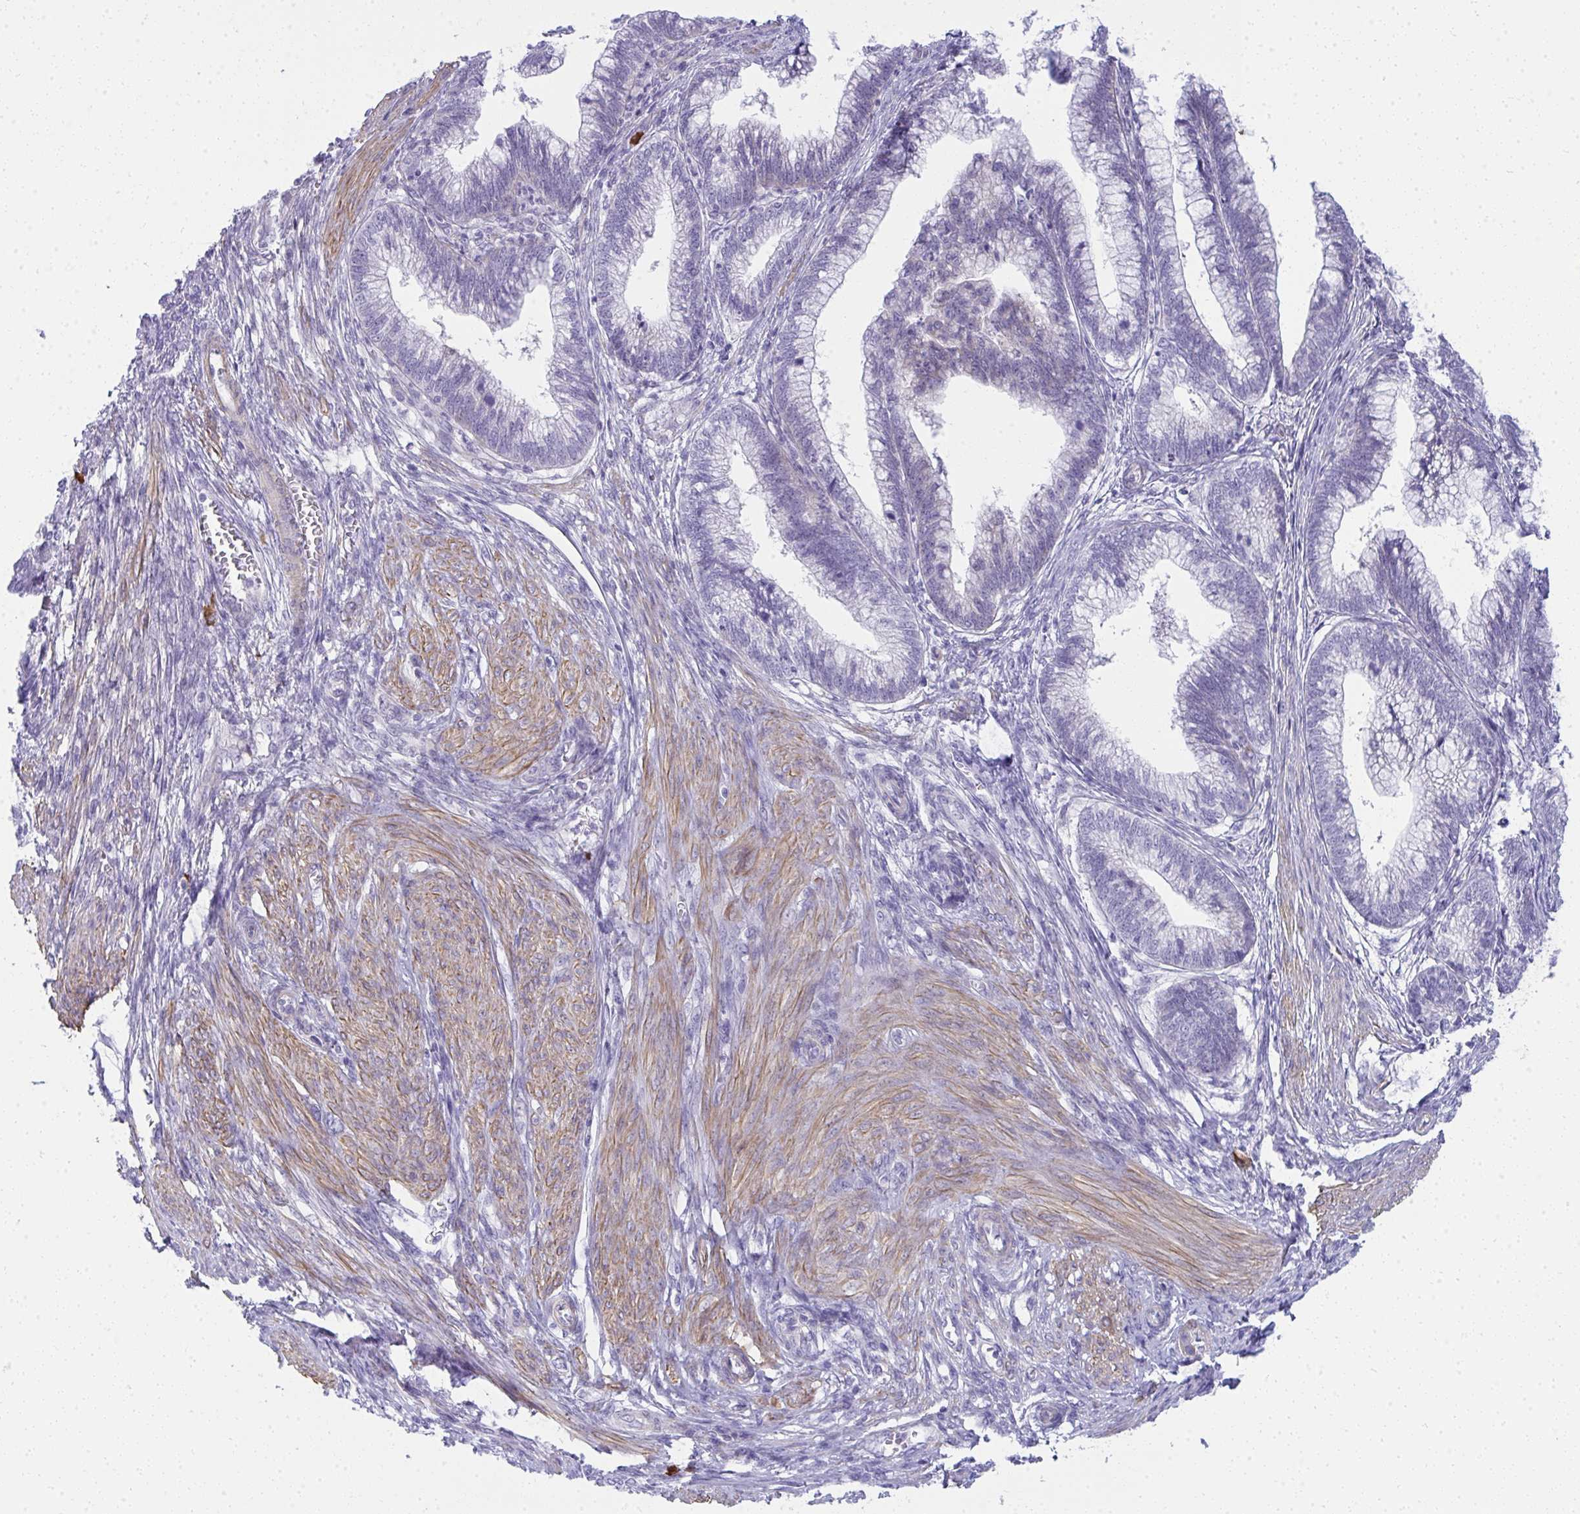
{"staining": {"intensity": "negative", "quantity": "none", "location": "none"}, "tissue": "cervical cancer", "cell_type": "Tumor cells", "image_type": "cancer", "snomed": [{"axis": "morphology", "description": "Adenocarcinoma, NOS"}, {"axis": "topography", "description": "Cervix"}], "caption": "This is an IHC micrograph of cervical adenocarcinoma. There is no expression in tumor cells.", "gene": "PUS7L", "patient": {"sex": "female", "age": 44}}